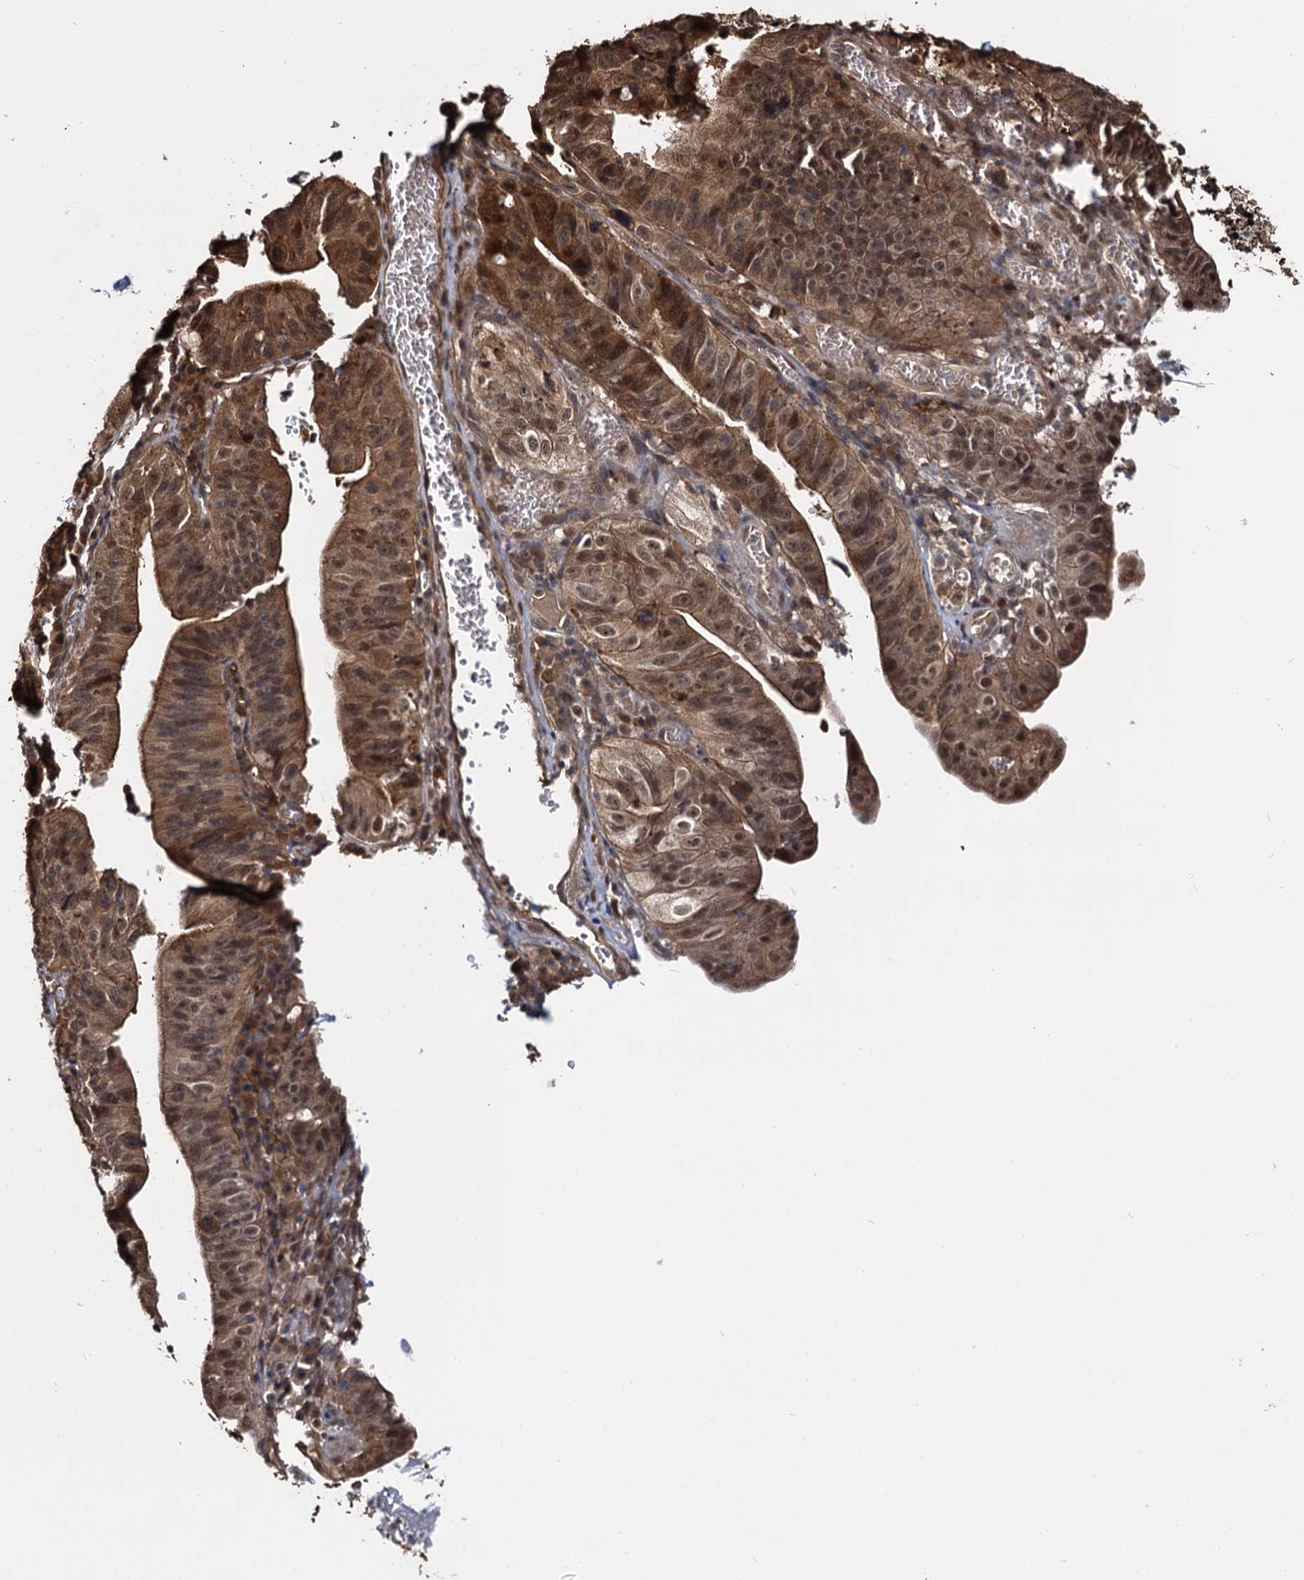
{"staining": {"intensity": "moderate", "quantity": ">75%", "location": "cytoplasmic/membranous,nuclear"}, "tissue": "stomach cancer", "cell_type": "Tumor cells", "image_type": "cancer", "snomed": [{"axis": "morphology", "description": "Adenocarcinoma, NOS"}, {"axis": "topography", "description": "Stomach"}], "caption": "Approximately >75% of tumor cells in adenocarcinoma (stomach) display moderate cytoplasmic/membranous and nuclear protein expression as visualized by brown immunohistochemical staining.", "gene": "SLC46A3", "patient": {"sex": "male", "age": 59}}